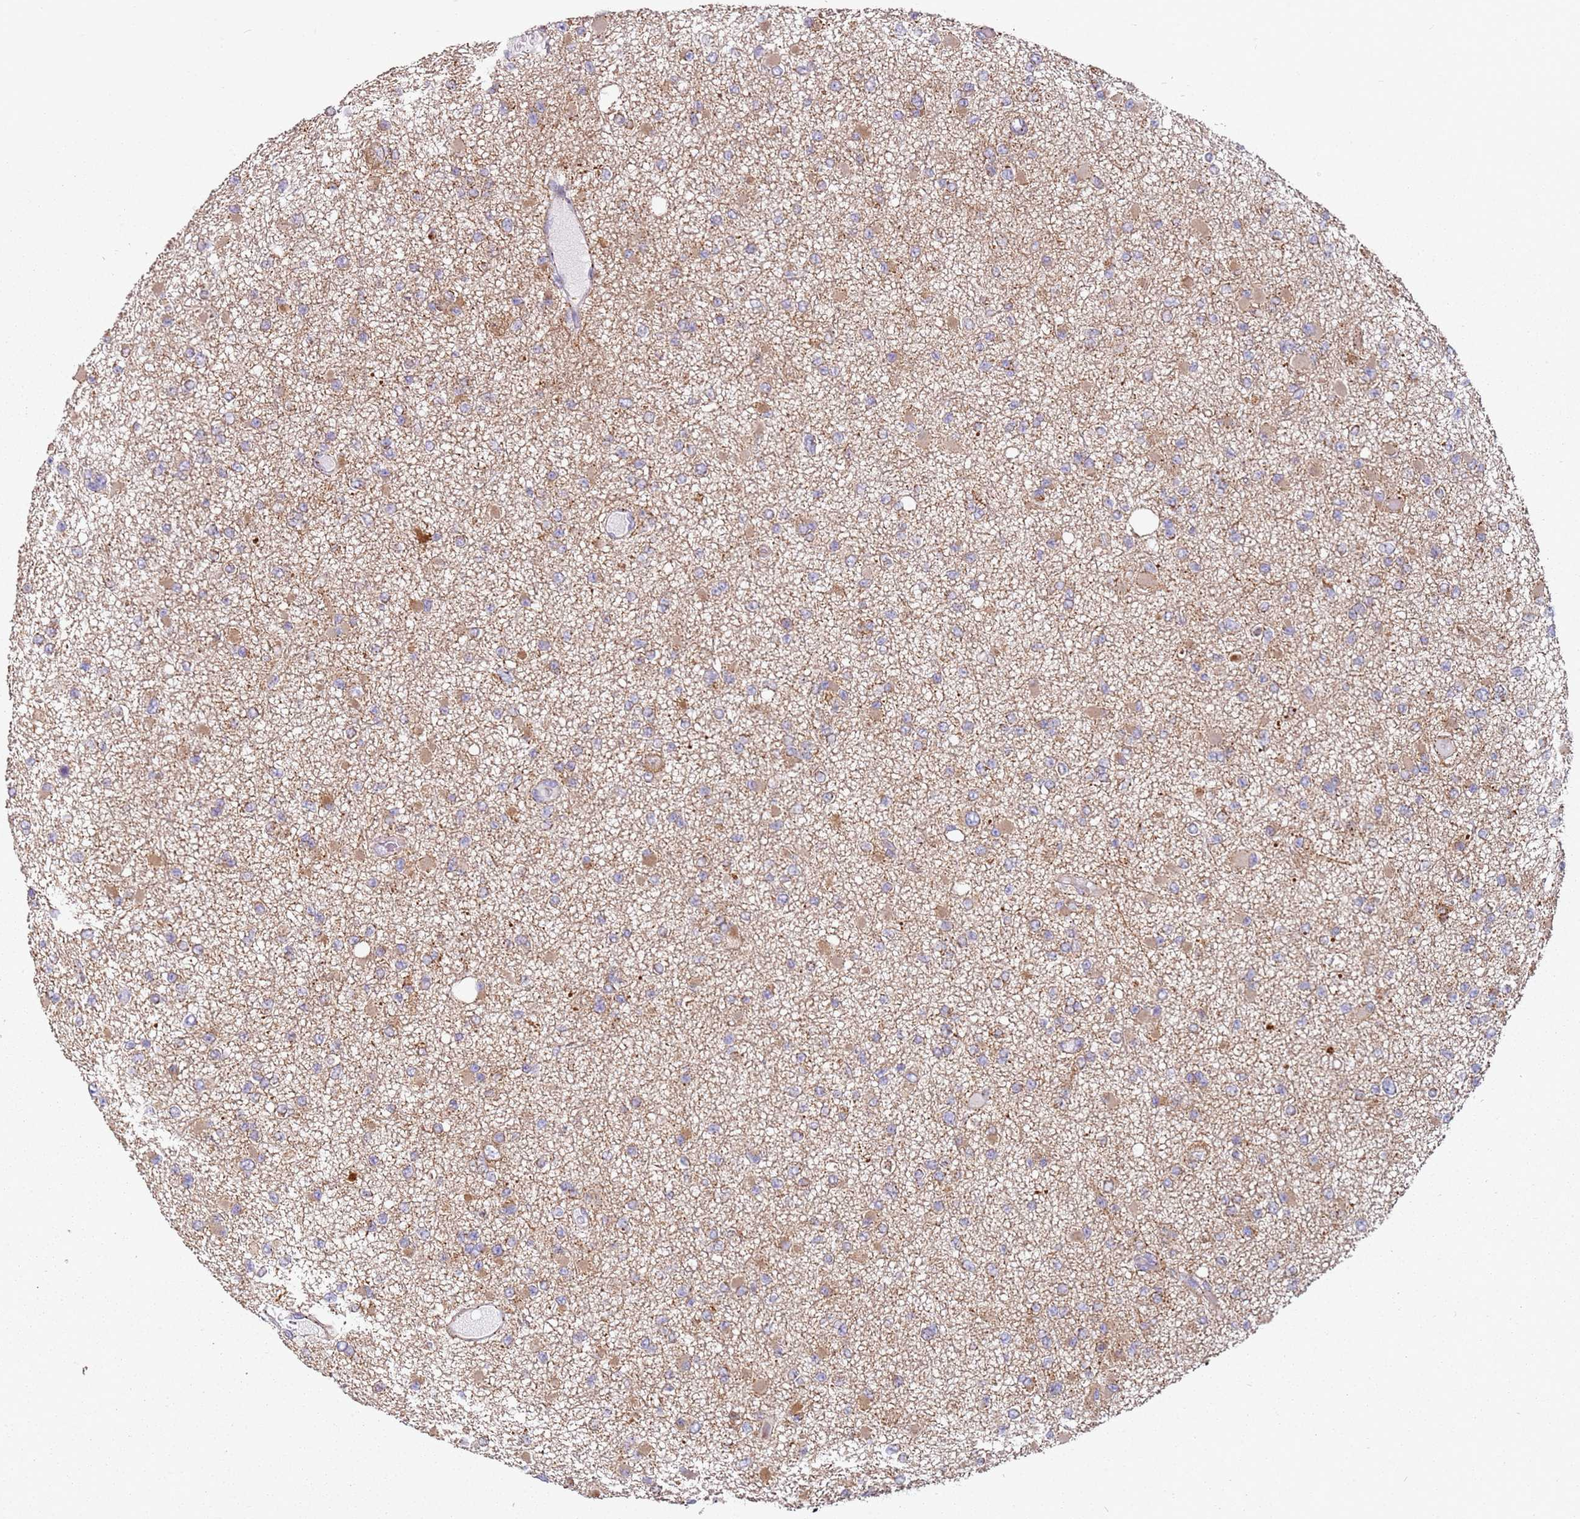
{"staining": {"intensity": "weak", "quantity": "25%-75%", "location": "cytoplasmic/membranous"}, "tissue": "glioma", "cell_type": "Tumor cells", "image_type": "cancer", "snomed": [{"axis": "morphology", "description": "Glioma, malignant, Low grade"}, {"axis": "topography", "description": "Brain"}], "caption": "Malignant low-grade glioma tissue demonstrates weak cytoplasmic/membranous expression in about 25%-75% of tumor cells, visualized by immunohistochemistry. (DAB IHC with brightfield microscopy, high magnification).", "gene": "ALS2", "patient": {"sex": "female", "age": 22}}